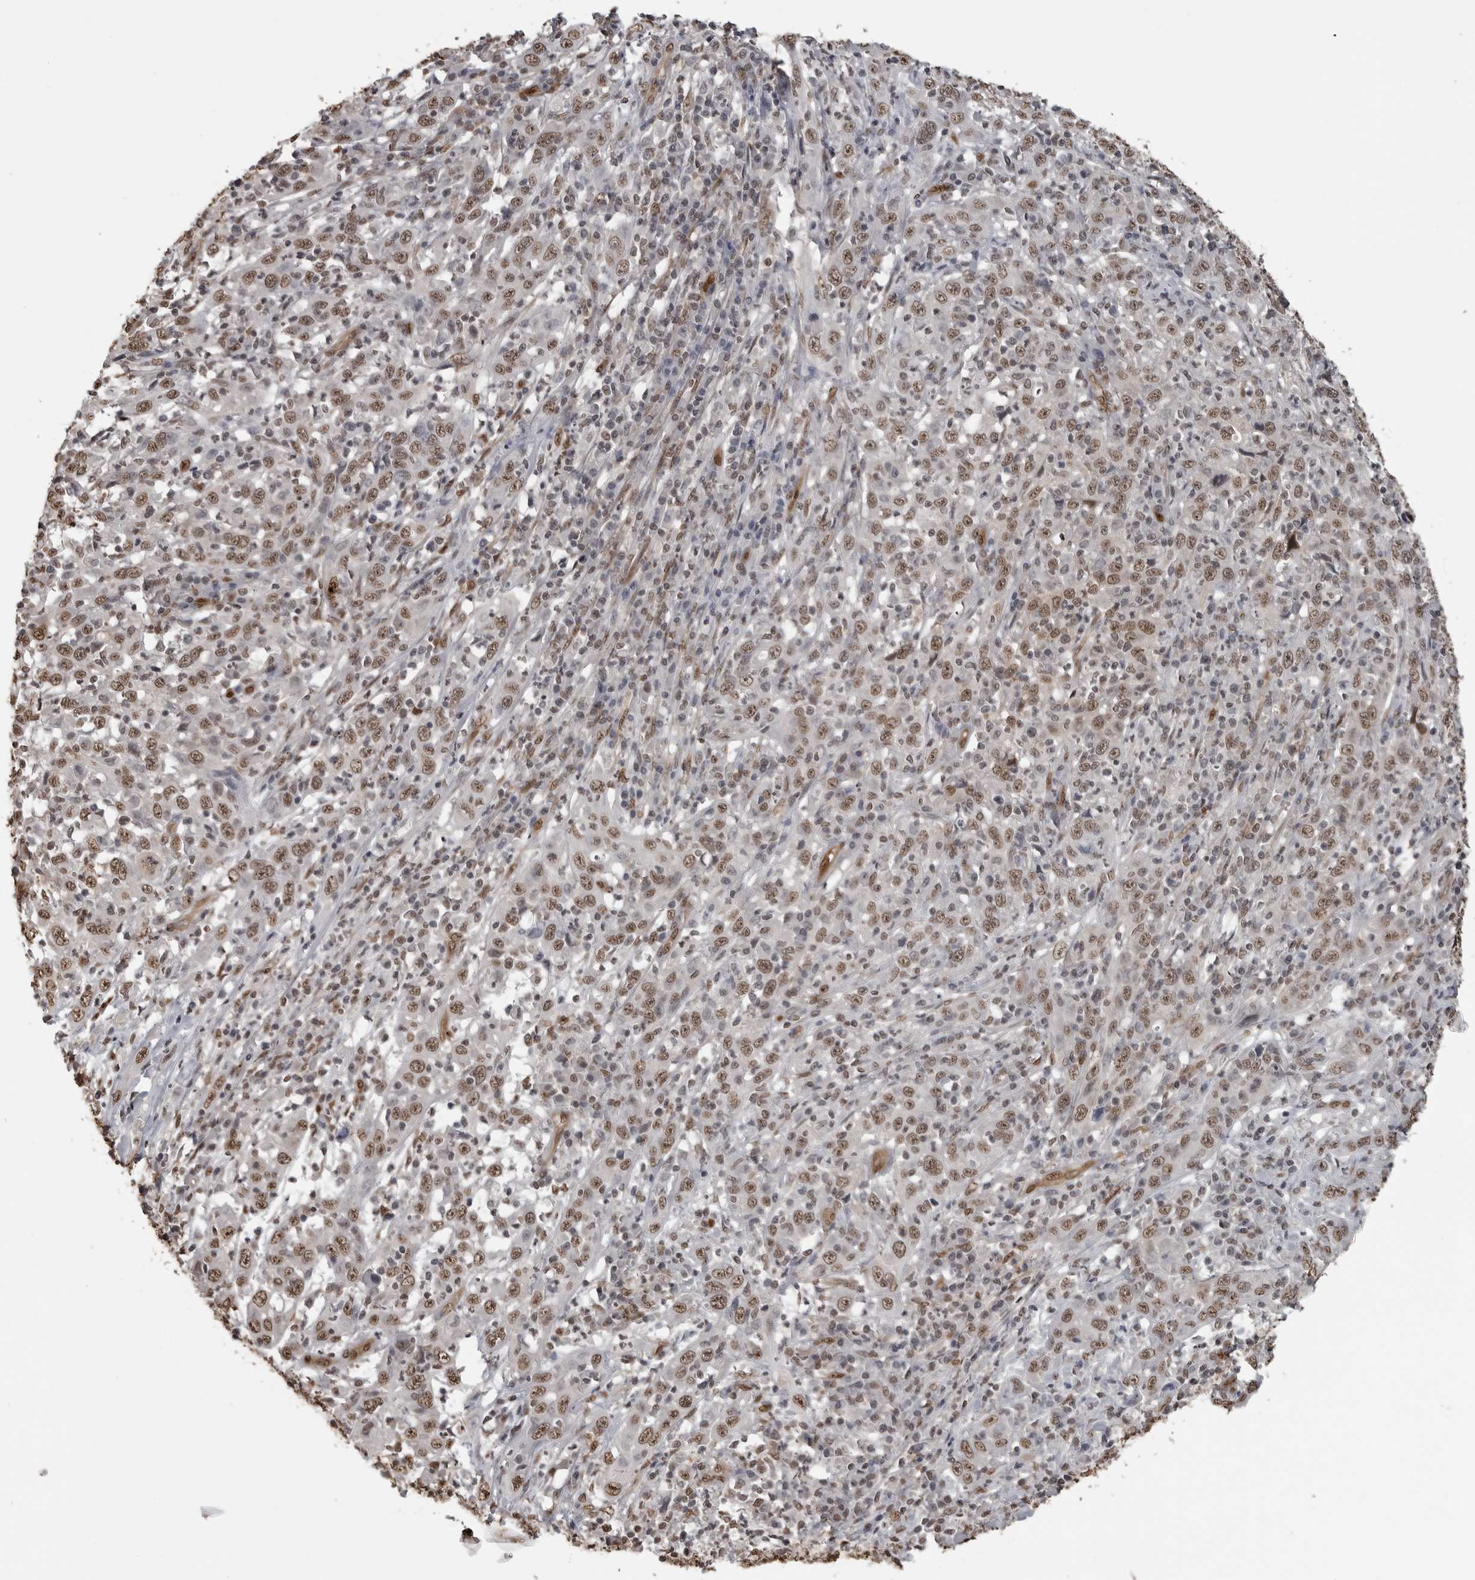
{"staining": {"intensity": "weak", "quantity": ">75%", "location": "nuclear"}, "tissue": "cervical cancer", "cell_type": "Tumor cells", "image_type": "cancer", "snomed": [{"axis": "morphology", "description": "Squamous cell carcinoma, NOS"}, {"axis": "topography", "description": "Cervix"}], "caption": "A photomicrograph of cervical squamous cell carcinoma stained for a protein exhibits weak nuclear brown staining in tumor cells.", "gene": "SMAD2", "patient": {"sex": "female", "age": 46}}